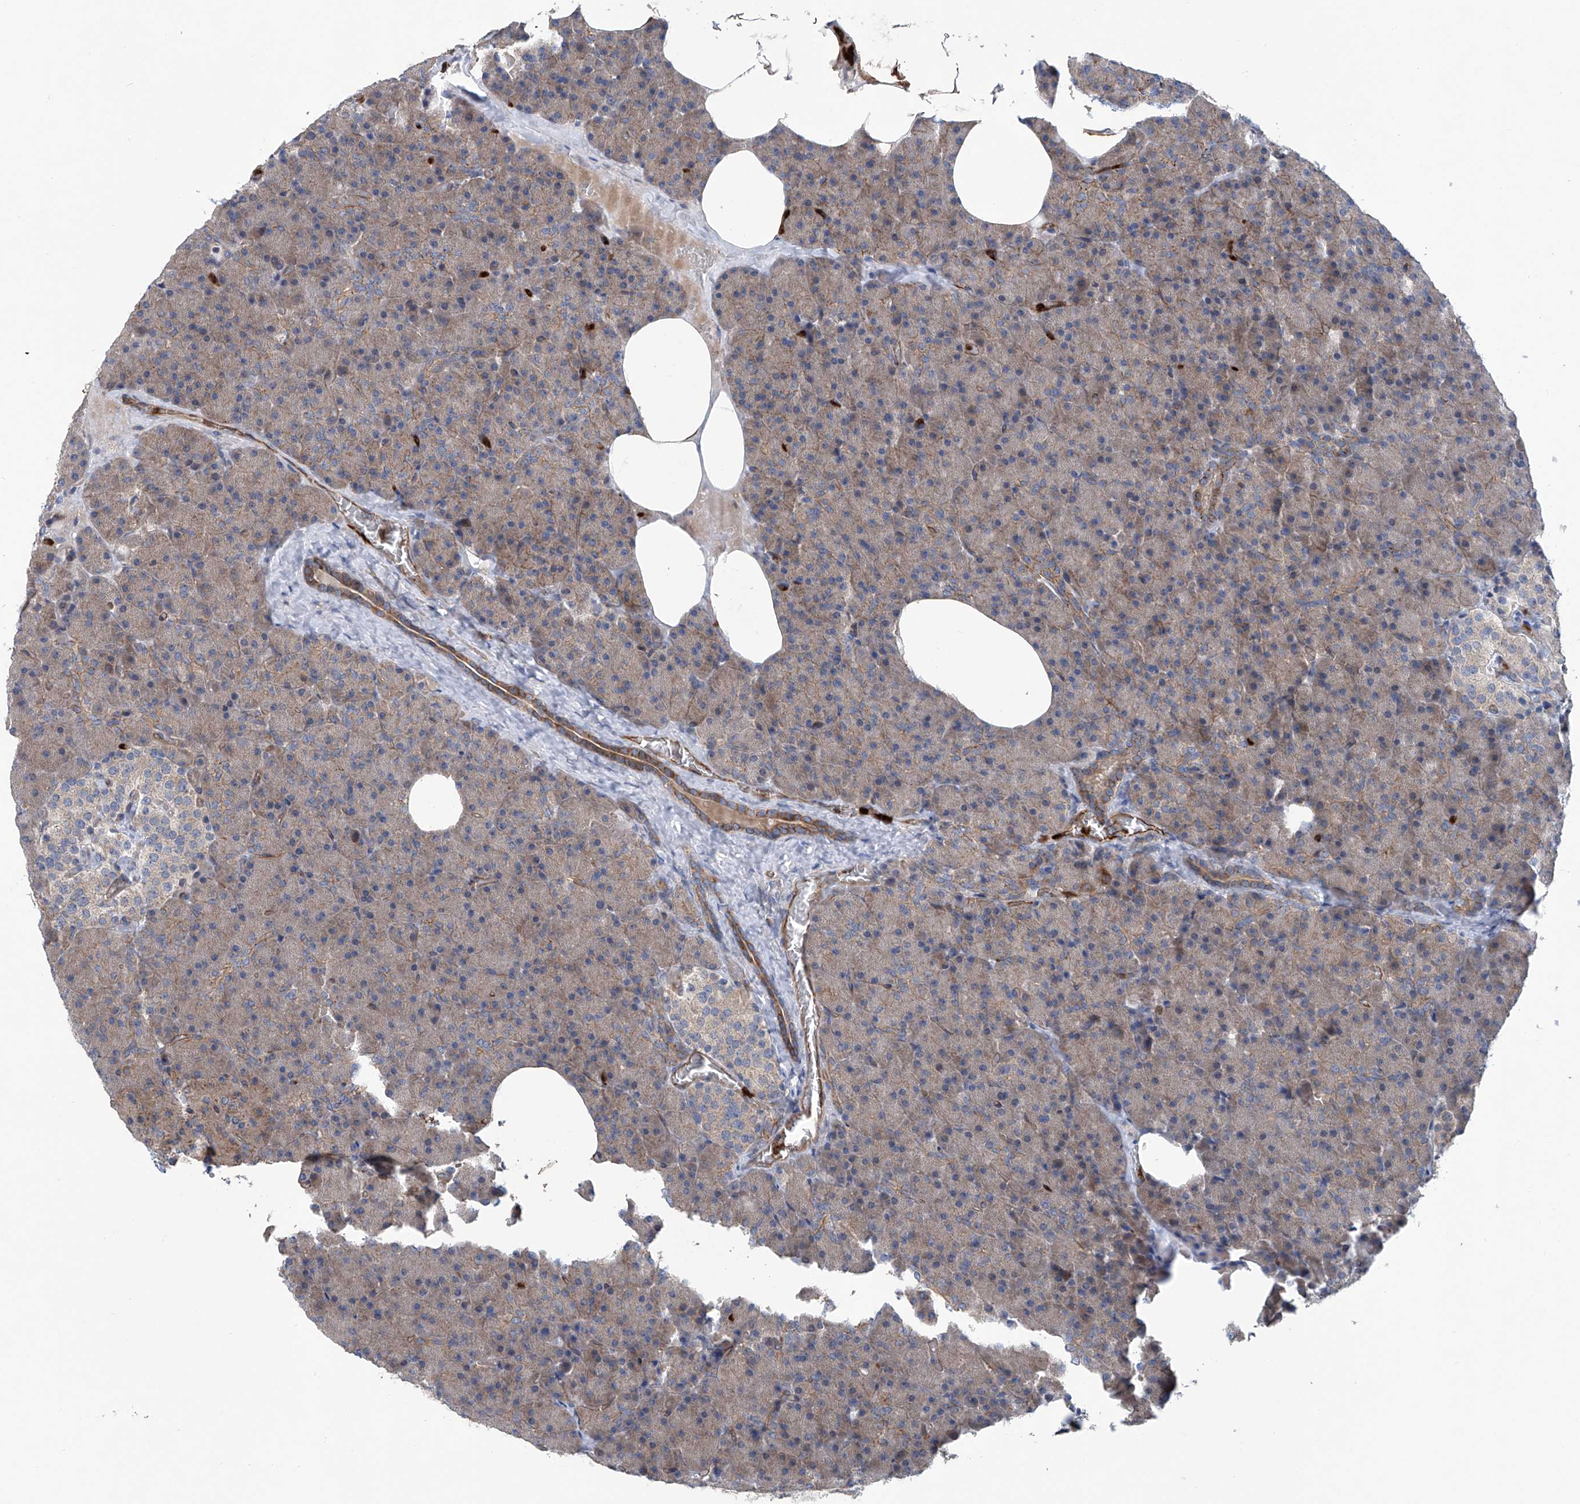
{"staining": {"intensity": "moderate", "quantity": "<25%", "location": "cytoplasmic/membranous"}, "tissue": "pancreas", "cell_type": "Exocrine glandular cells", "image_type": "normal", "snomed": [{"axis": "morphology", "description": "Normal tissue, NOS"}, {"axis": "morphology", "description": "Carcinoid, malignant, NOS"}, {"axis": "topography", "description": "Pancreas"}], "caption": "An image showing moderate cytoplasmic/membranous positivity in about <25% of exocrine glandular cells in unremarkable pancreas, as visualized by brown immunohistochemical staining.", "gene": "EIF2D", "patient": {"sex": "female", "age": 35}}